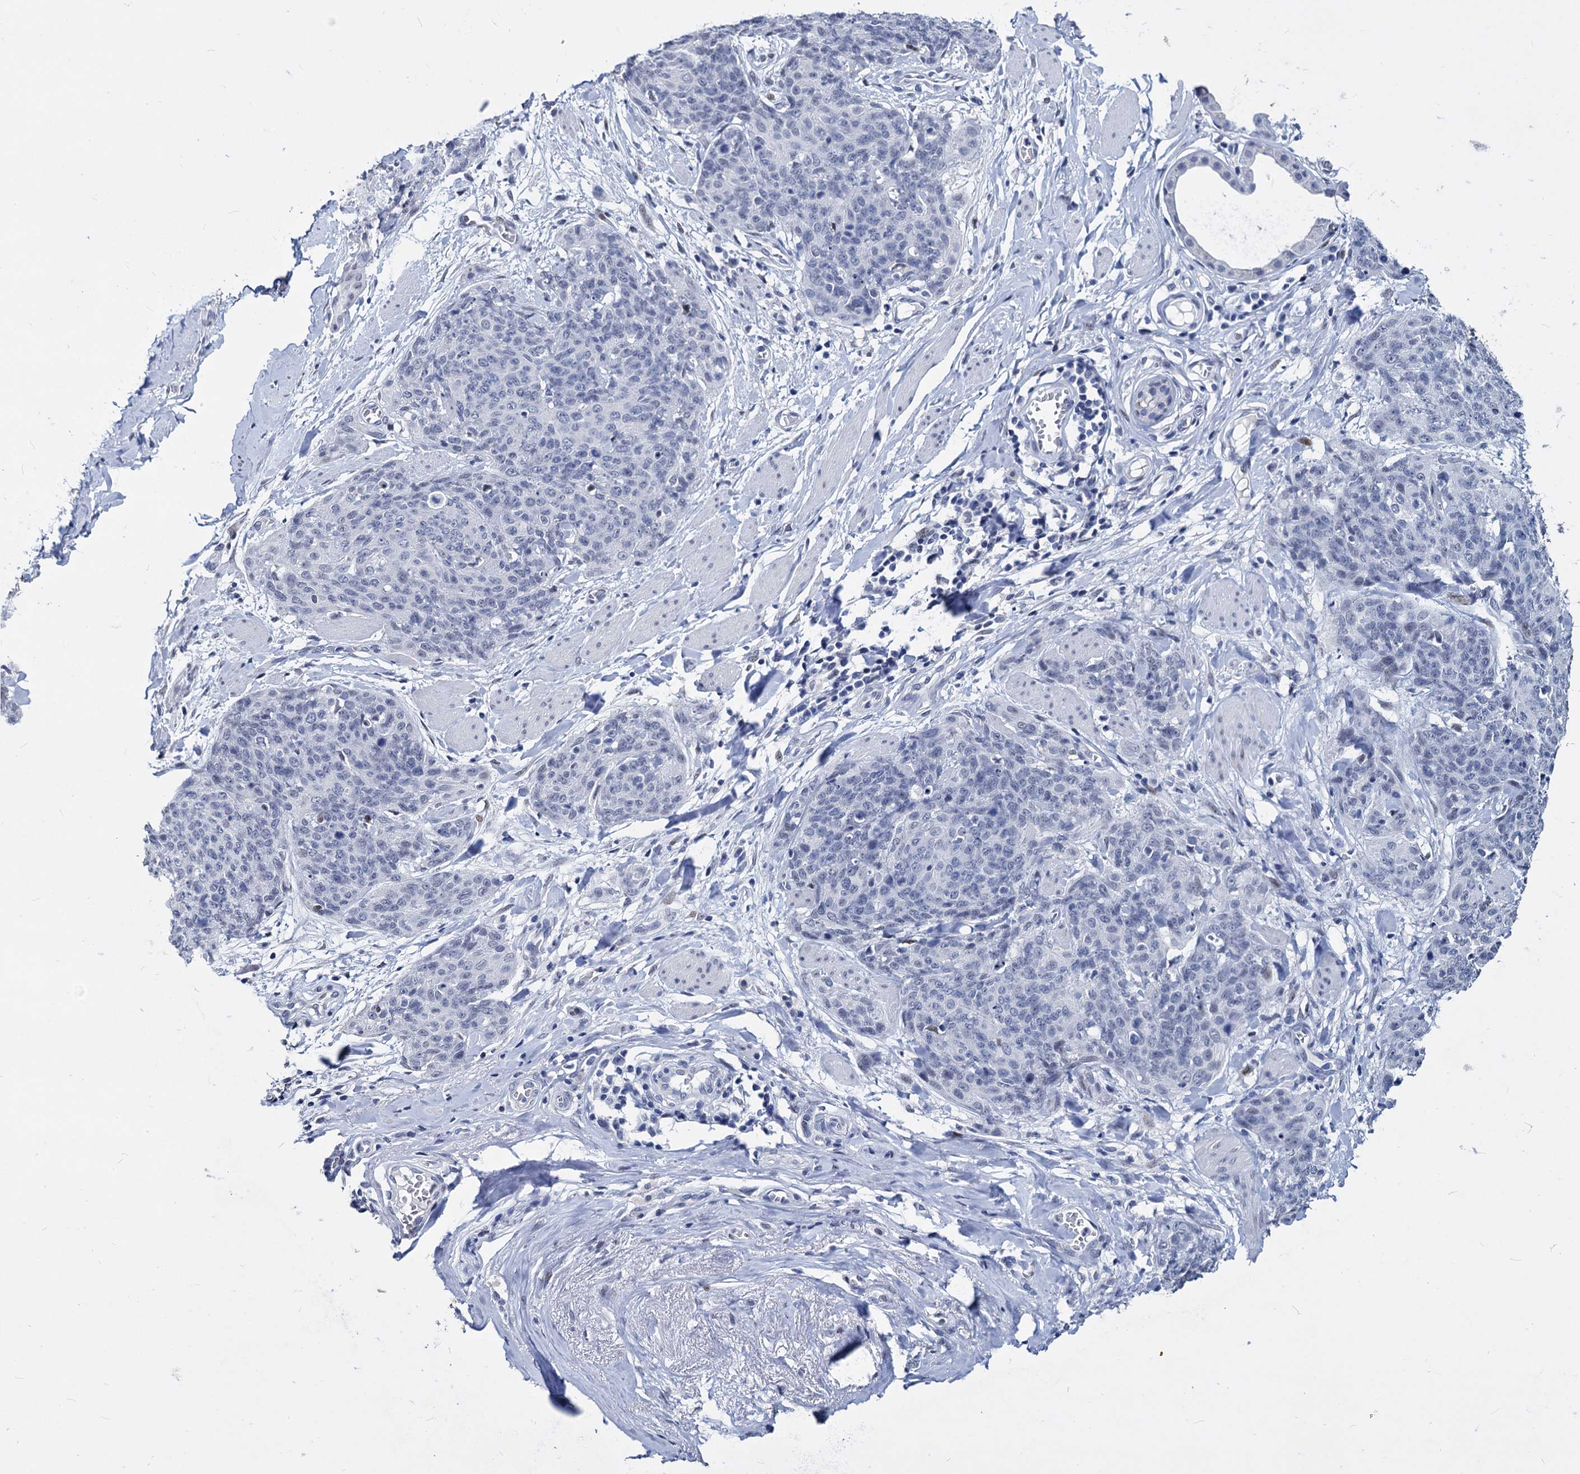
{"staining": {"intensity": "negative", "quantity": "none", "location": "none"}, "tissue": "skin cancer", "cell_type": "Tumor cells", "image_type": "cancer", "snomed": [{"axis": "morphology", "description": "Squamous cell carcinoma, NOS"}, {"axis": "topography", "description": "Skin"}, {"axis": "topography", "description": "Vulva"}], "caption": "Immunohistochemical staining of skin cancer (squamous cell carcinoma) exhibits no significant staining in tumor cells.", "gene": "MAGEA4", "patient": {"sex": "female", "age": 85}}